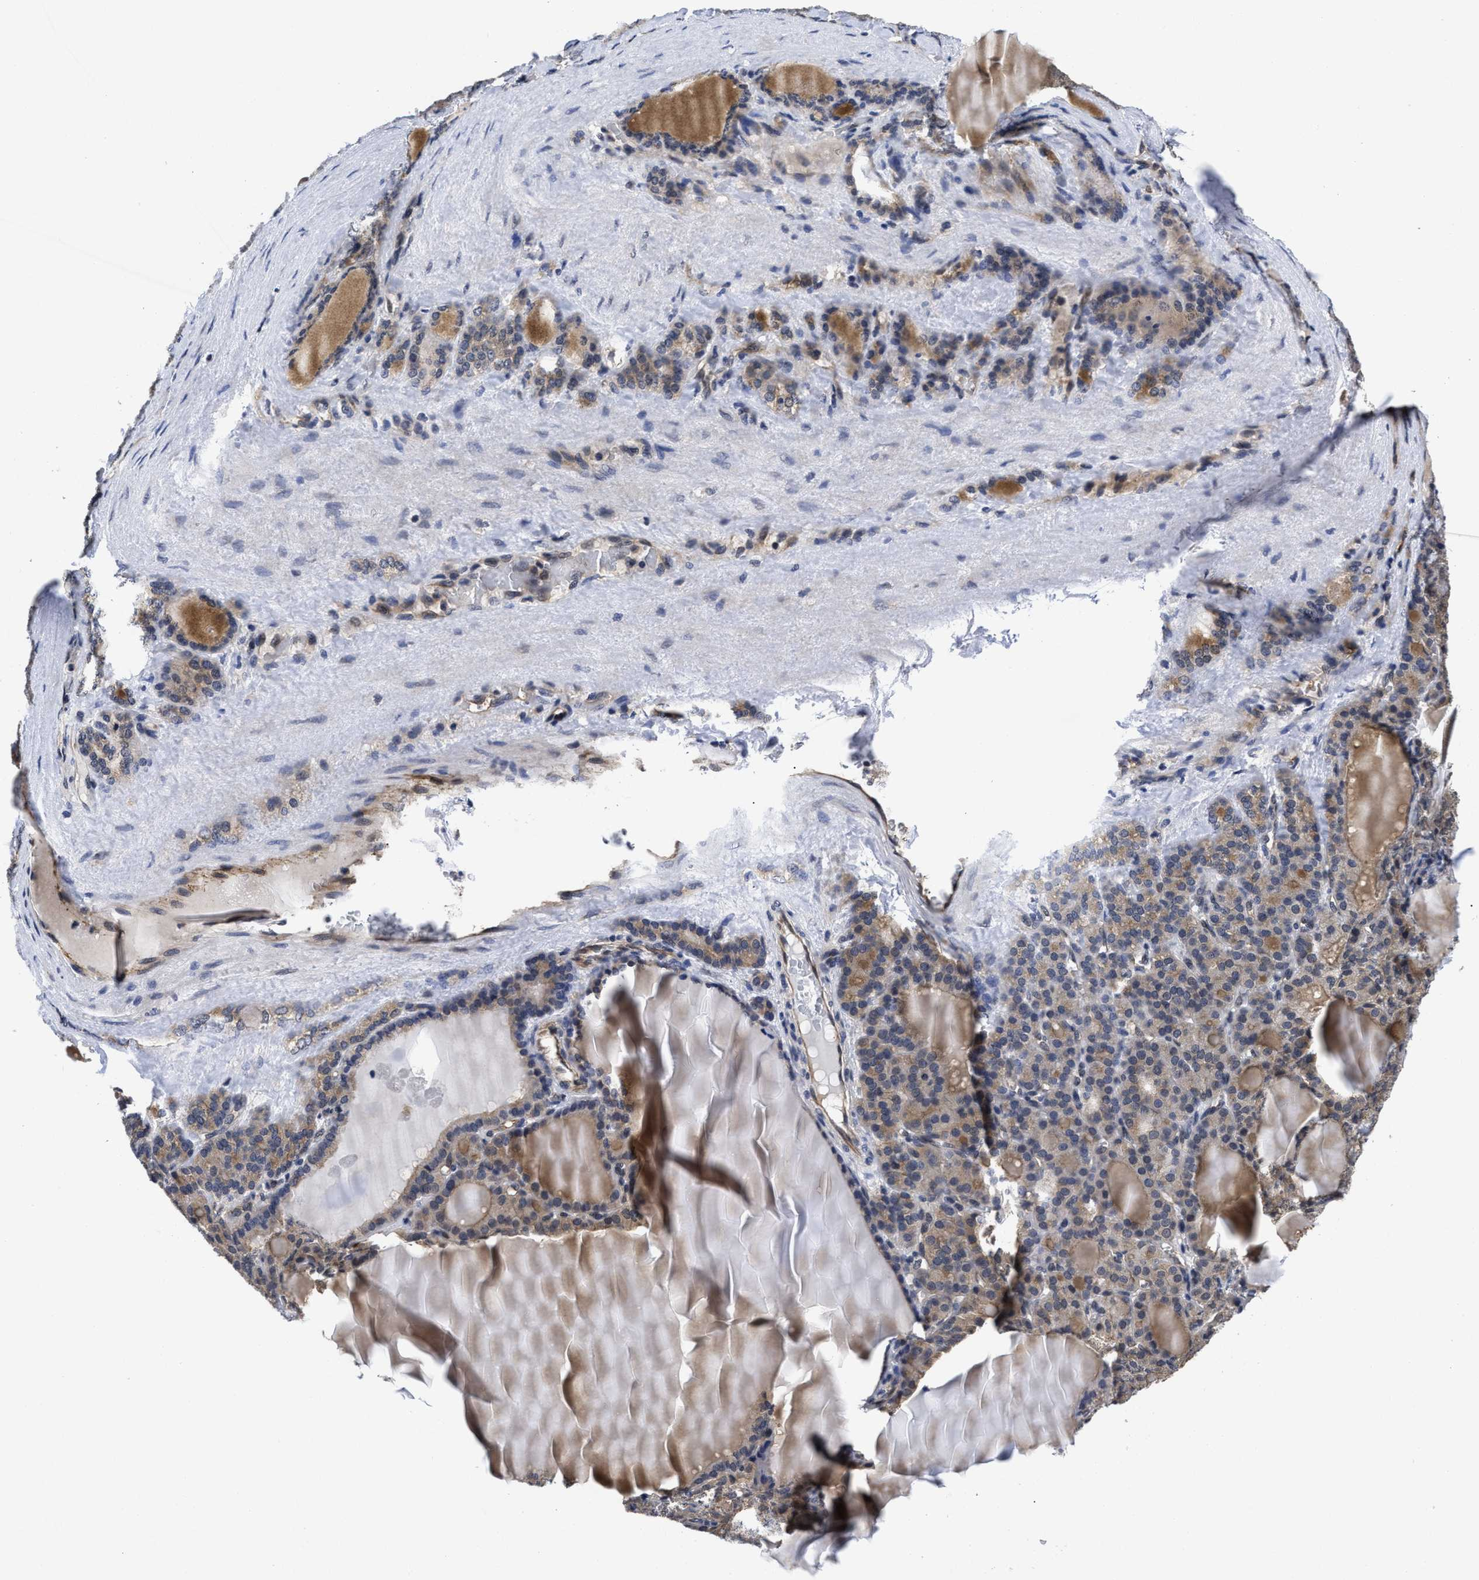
{"staining": {"intensity": "moderate", "quantity": ">75%", "location": "cytoplasmic/membranous"}, "tissue": "thyroid gland", "cell_type": "Glandular cells", "image_type": "normal", "snomed": [{"axis": "morphology", "description": "Normal tissue, NOS"}, {"axis": "topography", "description": "Thyroid gland"}], "caption": "Immunohistochemical staining of unremarkable thyroid gland demonstrates moderate cytoplasmic/membranous protein positivity in about >75% of glandular cells.", "gene": "MCOLN2", "patient": {"sex": "female", "age": 28}}